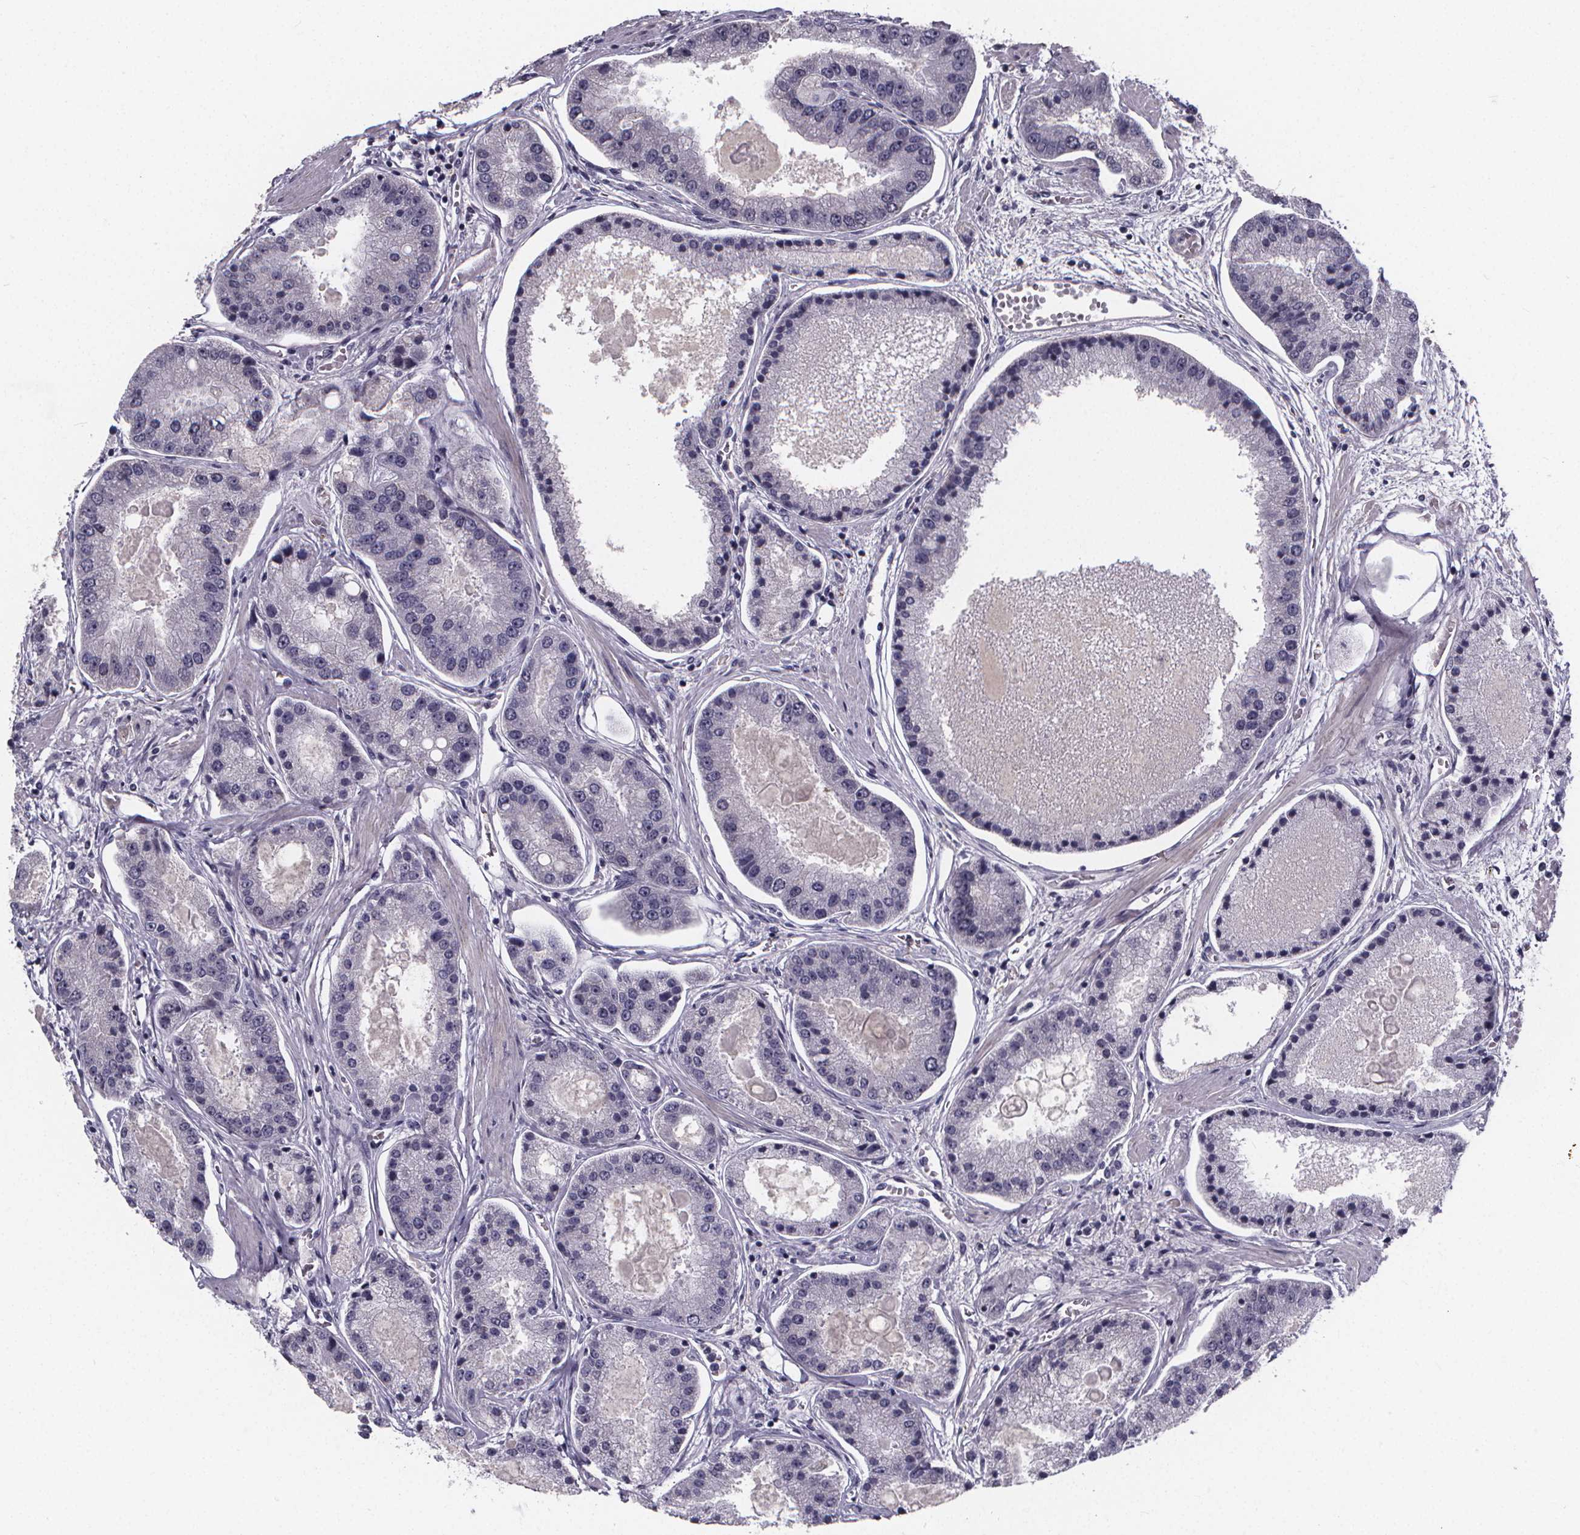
{"staining": {"intensity": "negative", "quantity": "none", "location": "none"}, "tissue": "prostate cancer", "cell_type": "Tumor cells", "image_type": "cancer", "snomed": [{"axis": "morphology", "description": "Adenocarcinoma, High grade"}, {"axis": "topography", "description": "Prostate"}], "caption": "This image is of adenocarcinoma (high-grade) (prostate) stained with IHC to label a protein in brown with the nuclei are counter-stained blue. There is no positivity in tumor cells.", "gene": "AGT", "patient": {"sex": "male", "age": 67}}